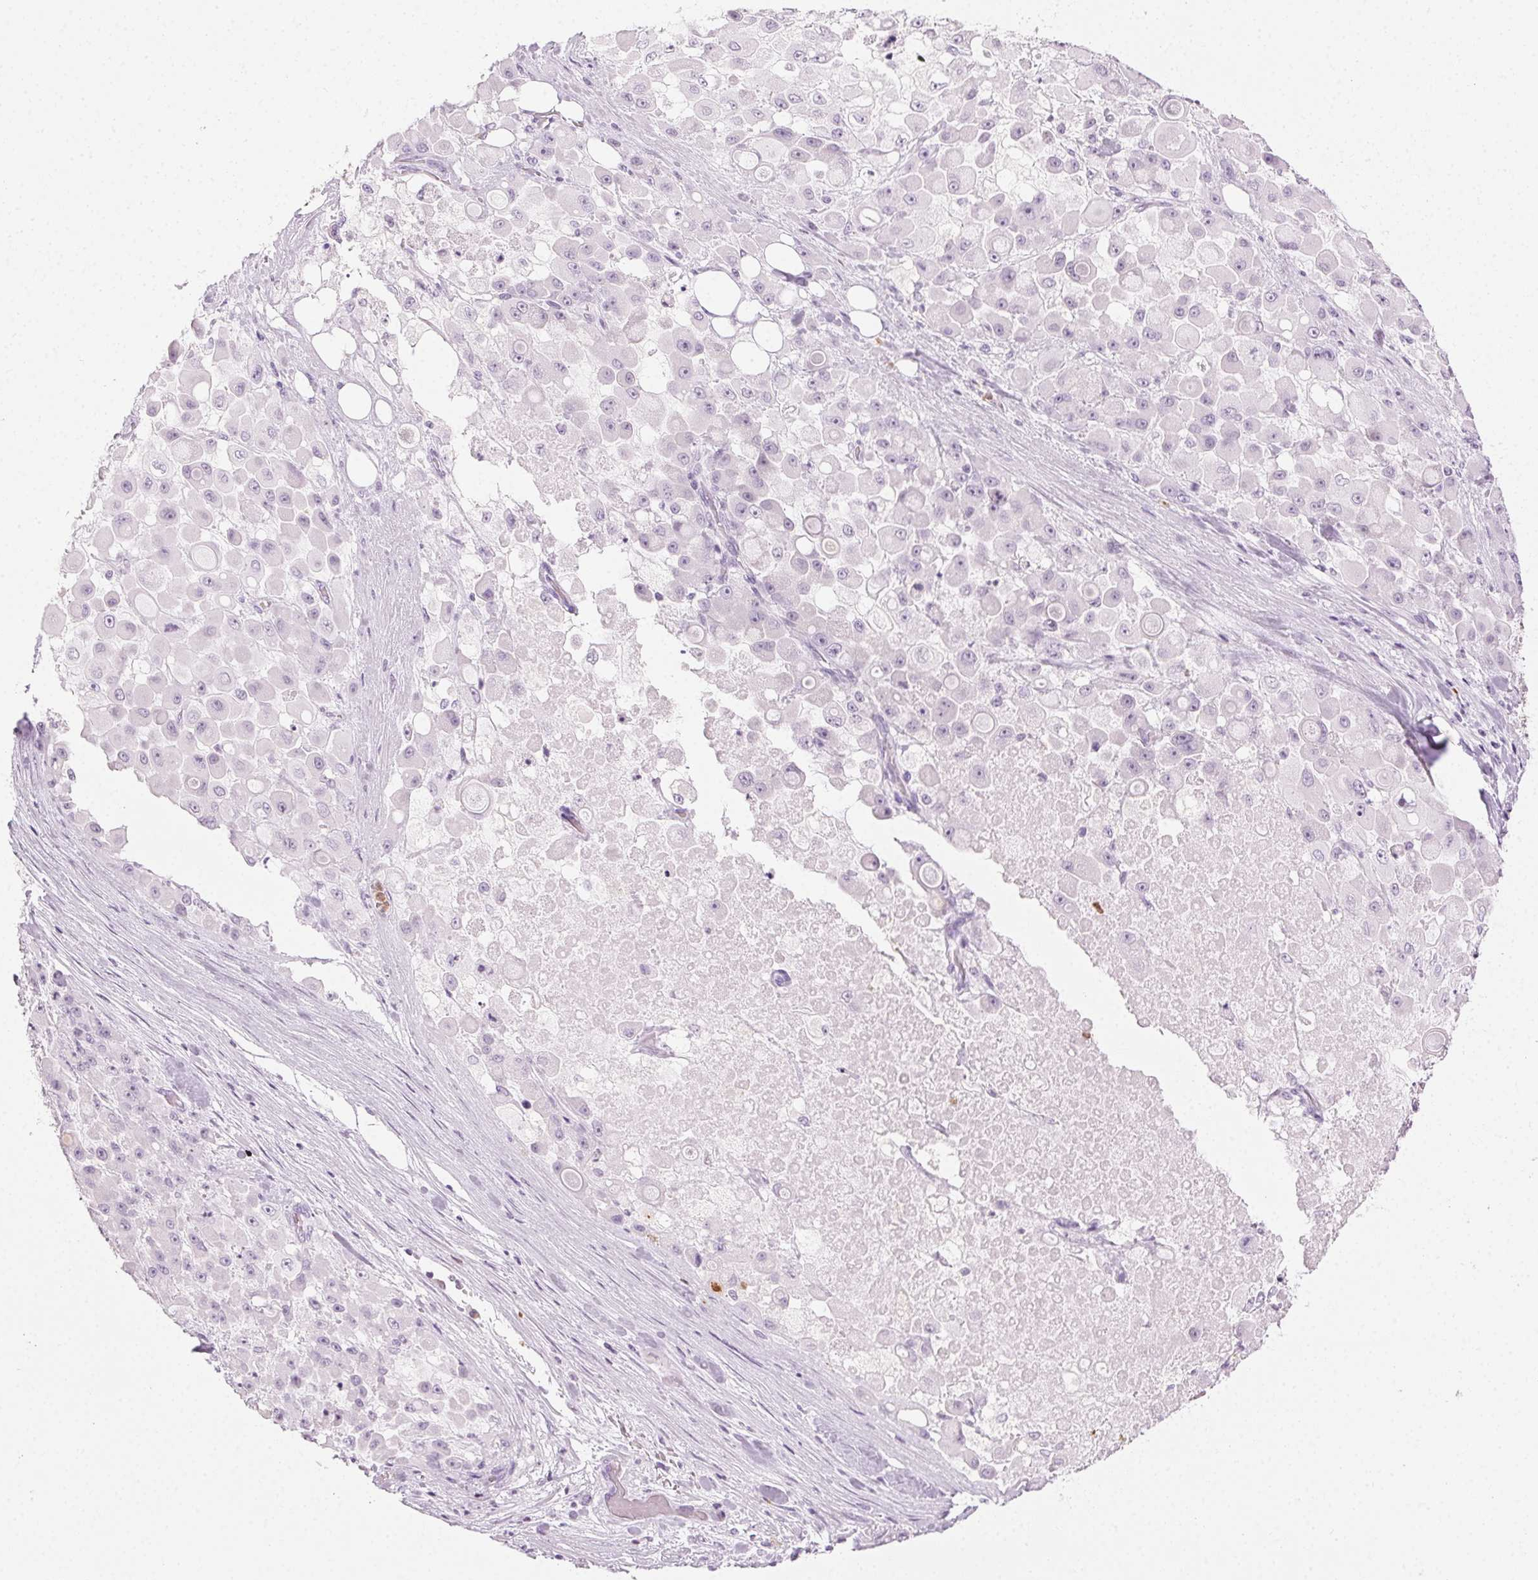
{"staining": {"intensity": "negative", "quantity": "none", "location": "none"}, "tissue": "stomach cancer", "cell_type": "Tumor cells", "image_type": "cancer", "snomed": [{"axis": "morphology", "description": "Adenocarcinoma, NOS"}, {"axis": "topography", "description": "Stomach"}], "caption": "This is a micrograph of immunohistochemistry staining of stomach cancer, which shows no expression in tumor cells. (Immunohistochemistry, brightfield microscopy, high magnification).", "gene": "MPO", "patient": {"sex": "female", "age": 76}}